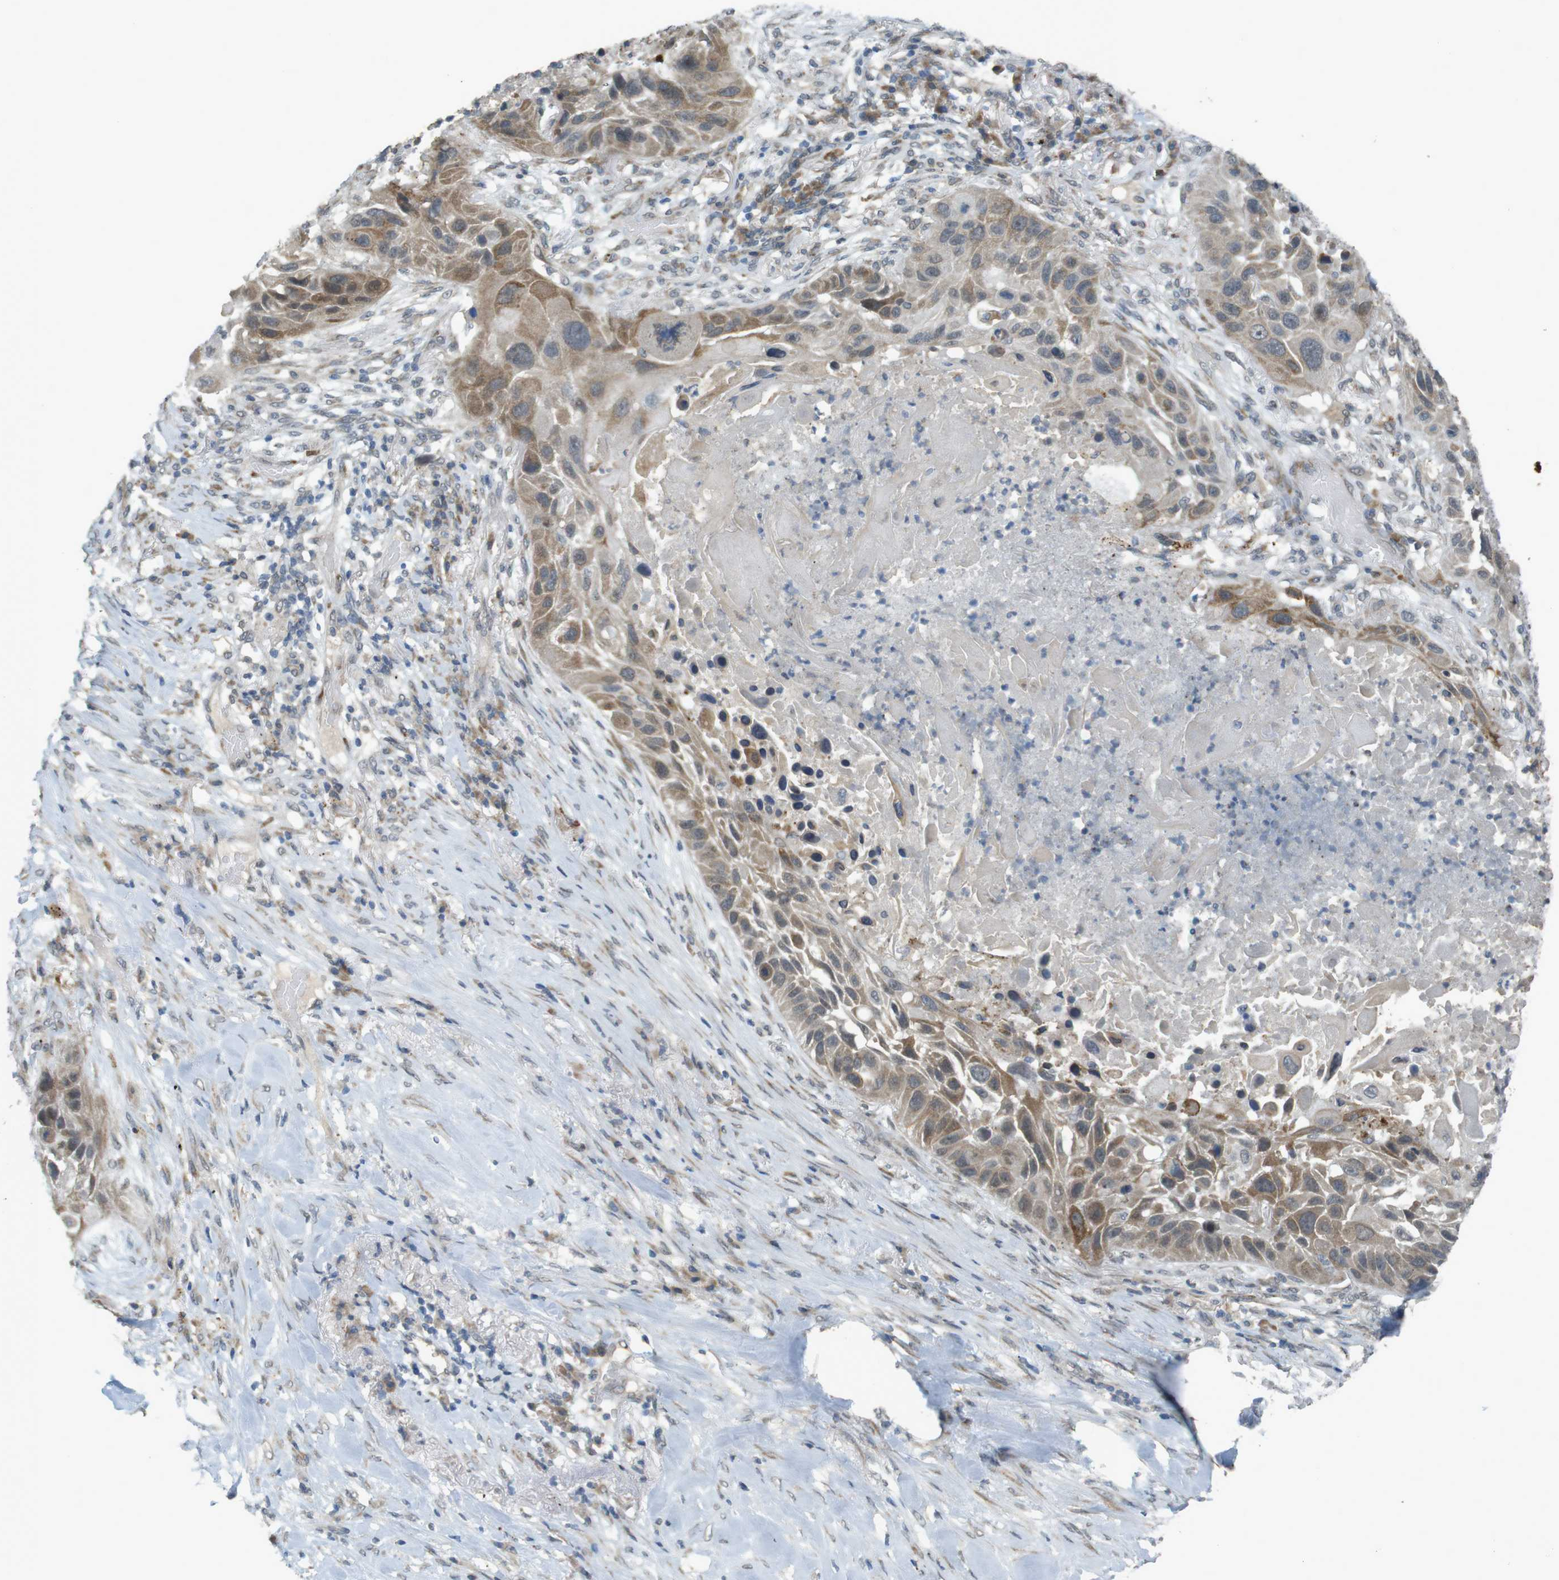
{"staining": {"intensity": "moderate", "quantity": ">75%", "location": "cytoplasmic/membranous"}, "tissue": "lung cancer", "cell_type": "Tumor cells", "image_type": "cancer", "snomed": [{"axis": "morphology", "description": "Squamous cell carcinoma, NOS"}, {"axis": "topography", "description": "Lung"}], "caption": "This image shows immunohistochemistry (IHC) staining of lung cancer, with medium moderate cytoplasmic/membranous positivity in about >75% of tumor cells.", "gene": "FZD10", "patient": {"sex": "male", "age": 57}}